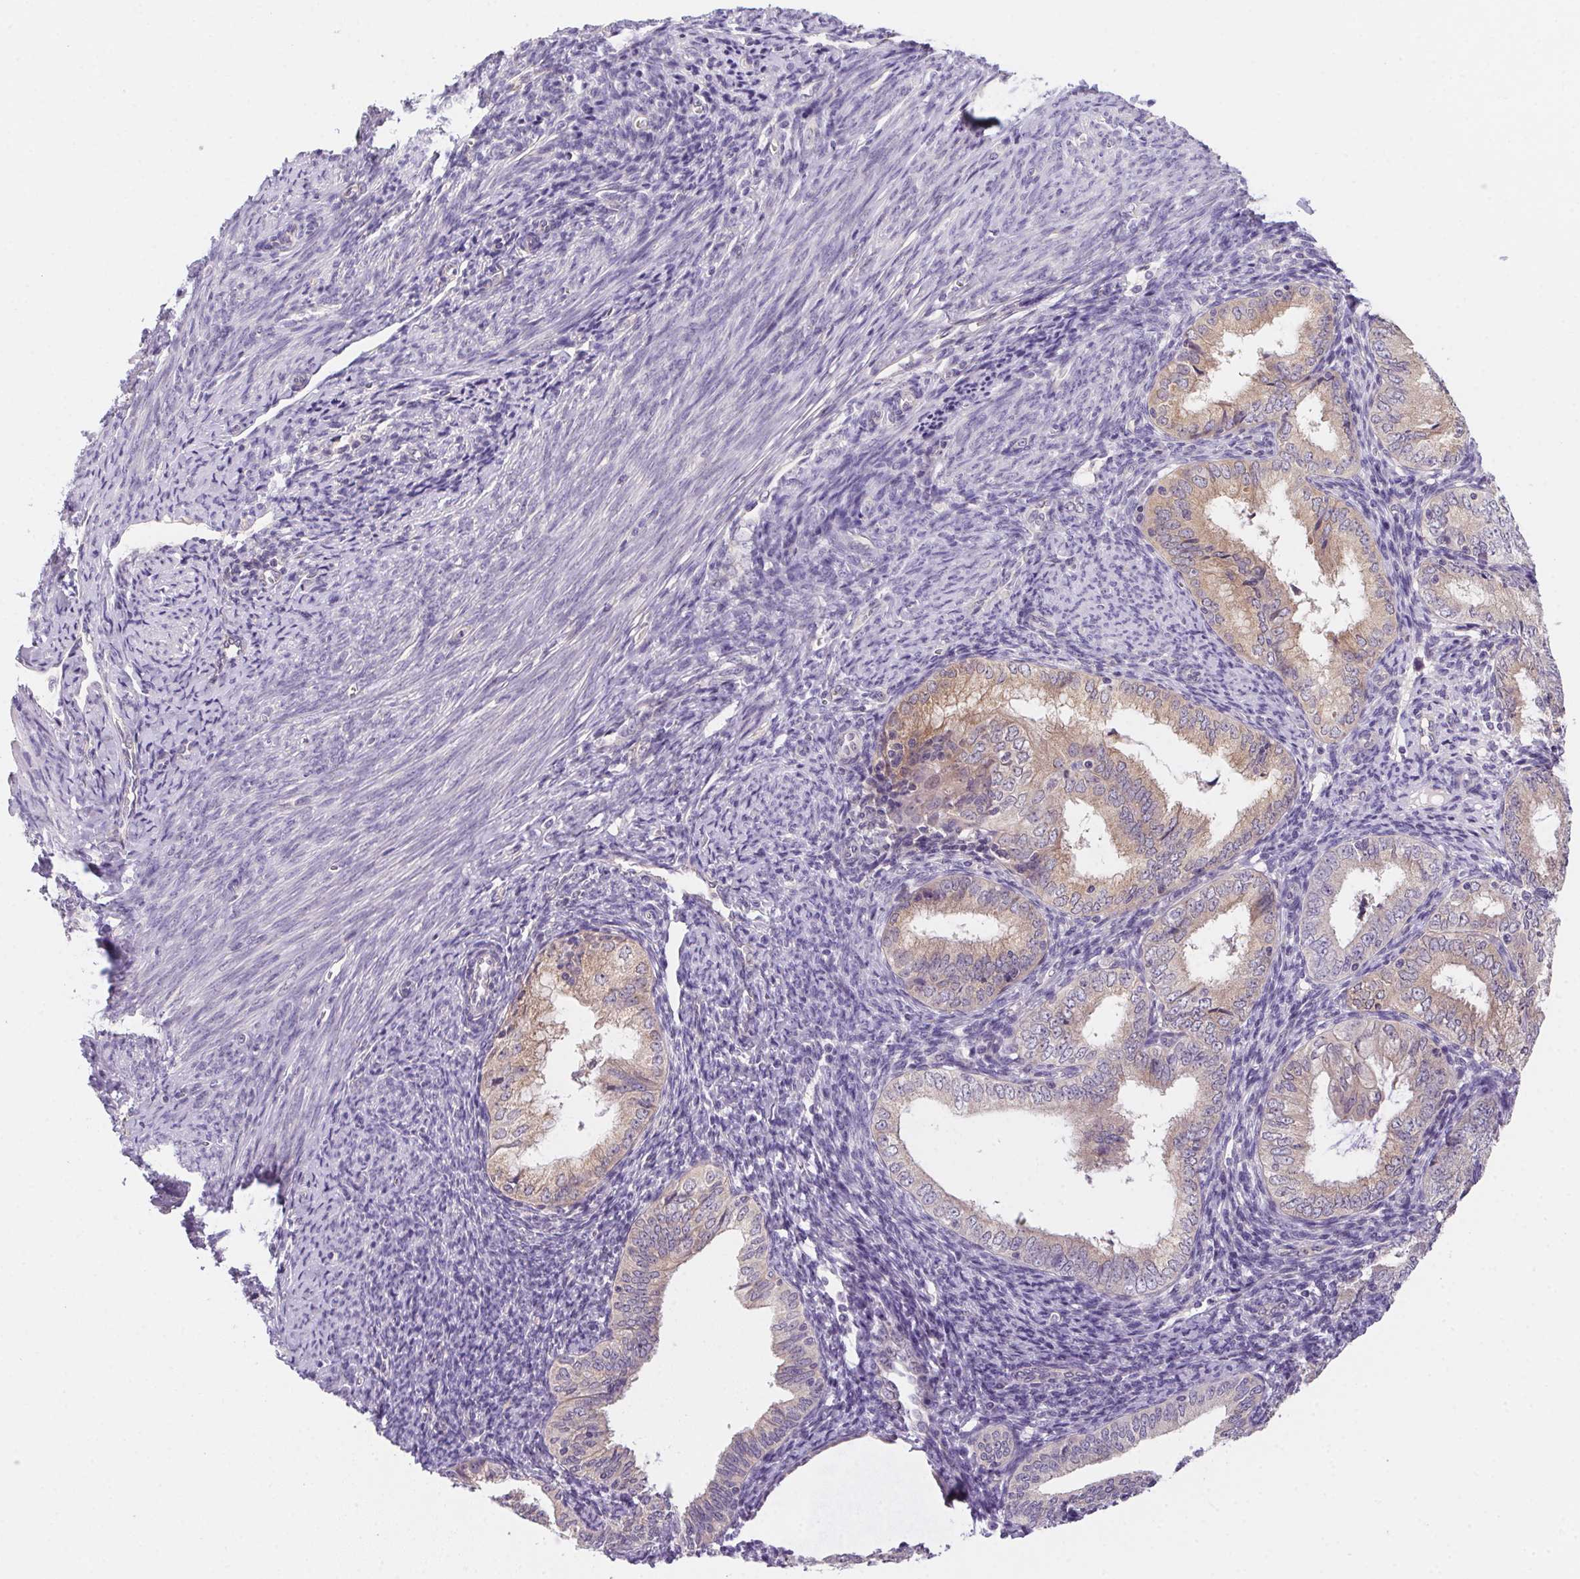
{"staining": {"intensity": "weak", "quantity": "<25%", "location": "cytoplasmic/membranous"}, "tissue": "endometrial cancer", "cell_type": "Tumor cells", "image_type": "cancer", "snomed": [{"axis": "morphology", "description": "Adenocarcinoma, NOS"}, {"axis": "topography", "description": "Endometrium"}], "caption": "Immunohistochemical staining of adenocarcinoma (endometrial) shows no significant positivity in tumor cells. (Brightfield microscopy of DAB (3,3'-diaminobenzidine) IHC at high magnification).", "gene": "PRKAA1", "patient": {"sex": "female", "age": 55}}